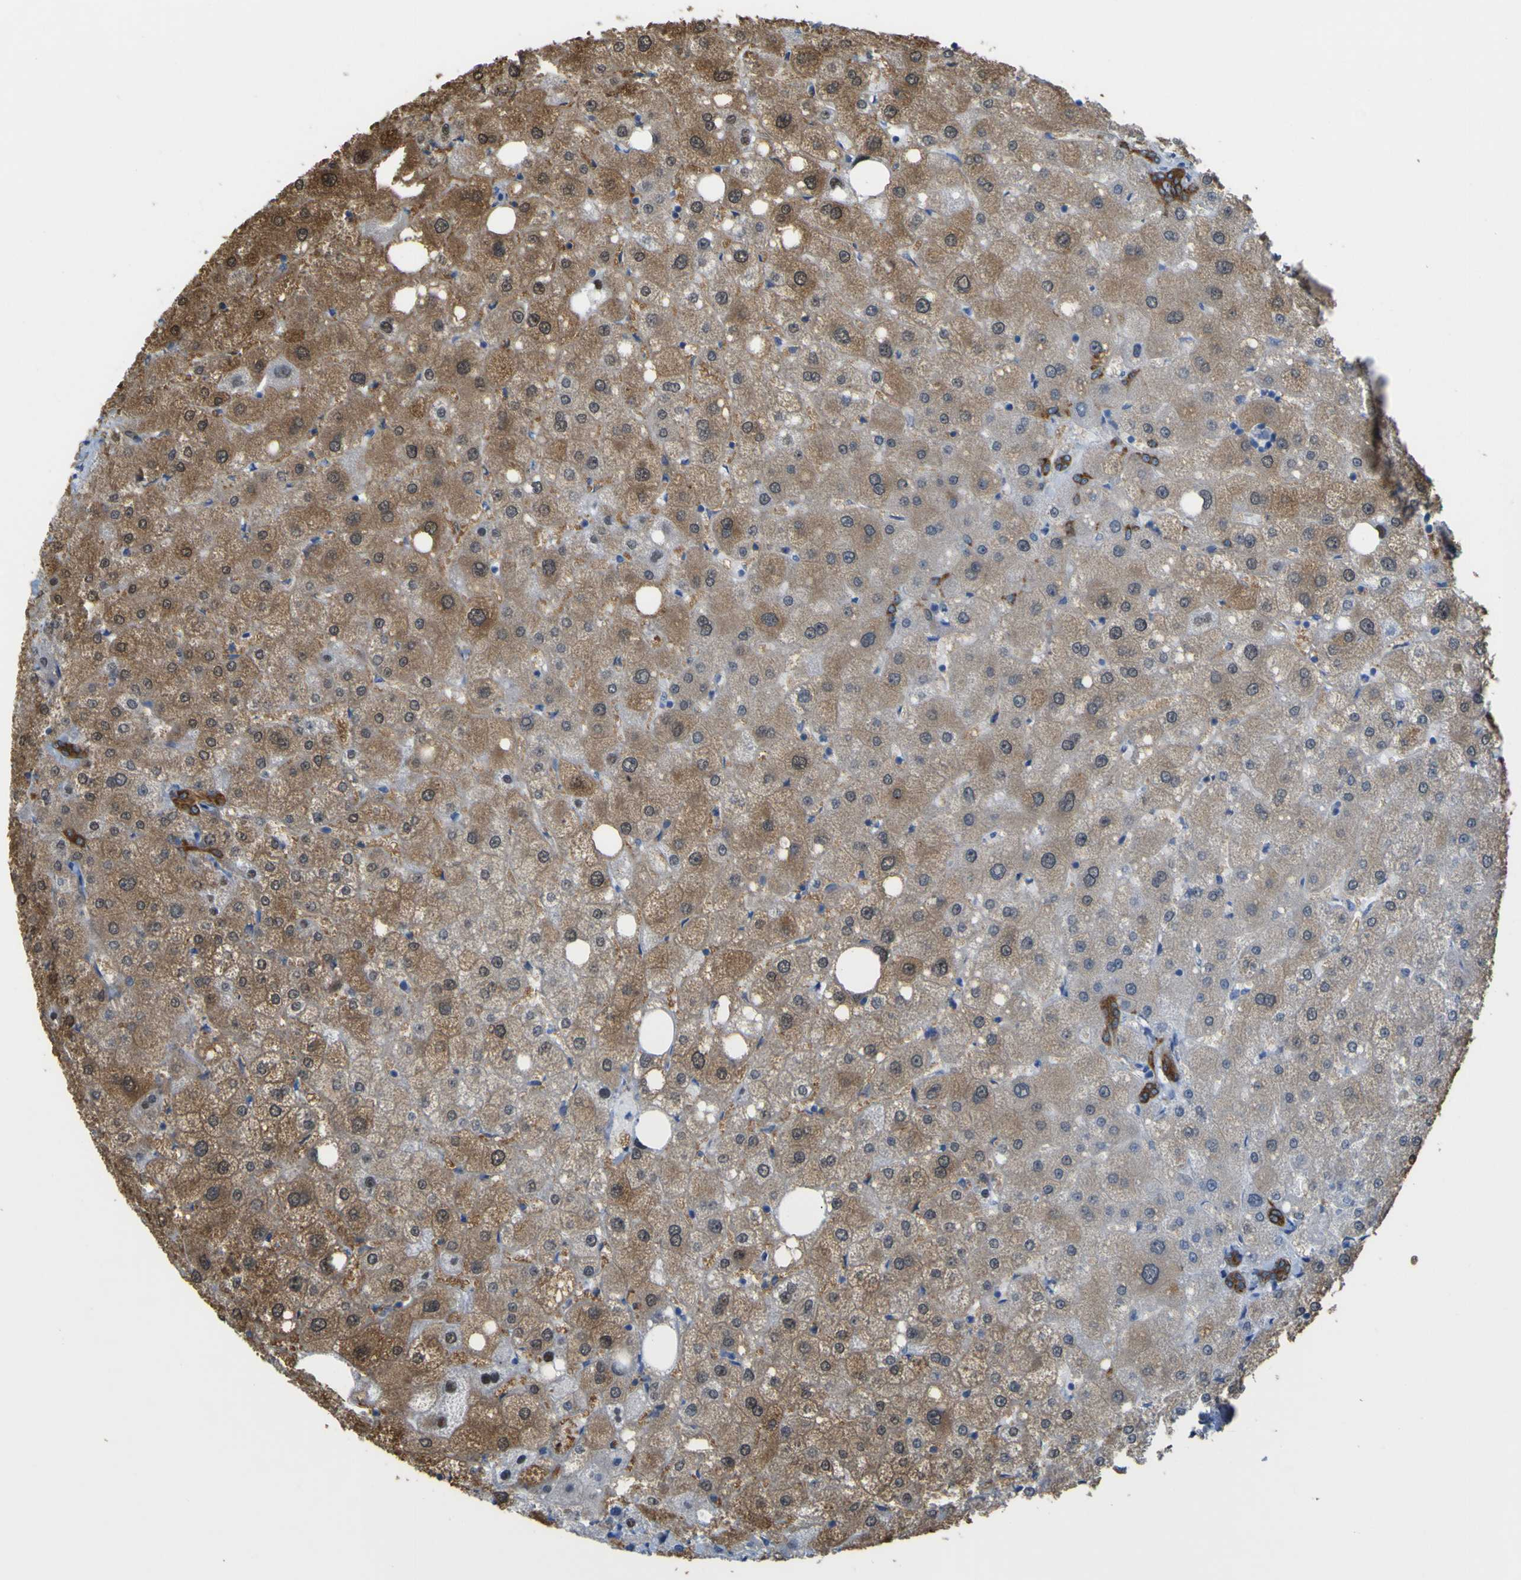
{"staining": {"intensity": "moderate", "quantity": ">75%", "location": "cytoplasmic/membranous"}, "tissue": "liver", "cell_type": "Cholangiocytes", "image_type": "normal", "snomed": [{"axis": "morphology", "description": "Normal tissue, NOS"}, {"axis": "topography", "description": "Liver"}], "caption": "The immunohistochemical stain highlights moderate cytoplasmic/membranous positivity in cholangiocytes of normal liver.", "gene": "MYEOV", "patient": {"sex": "male", "age": 73}}